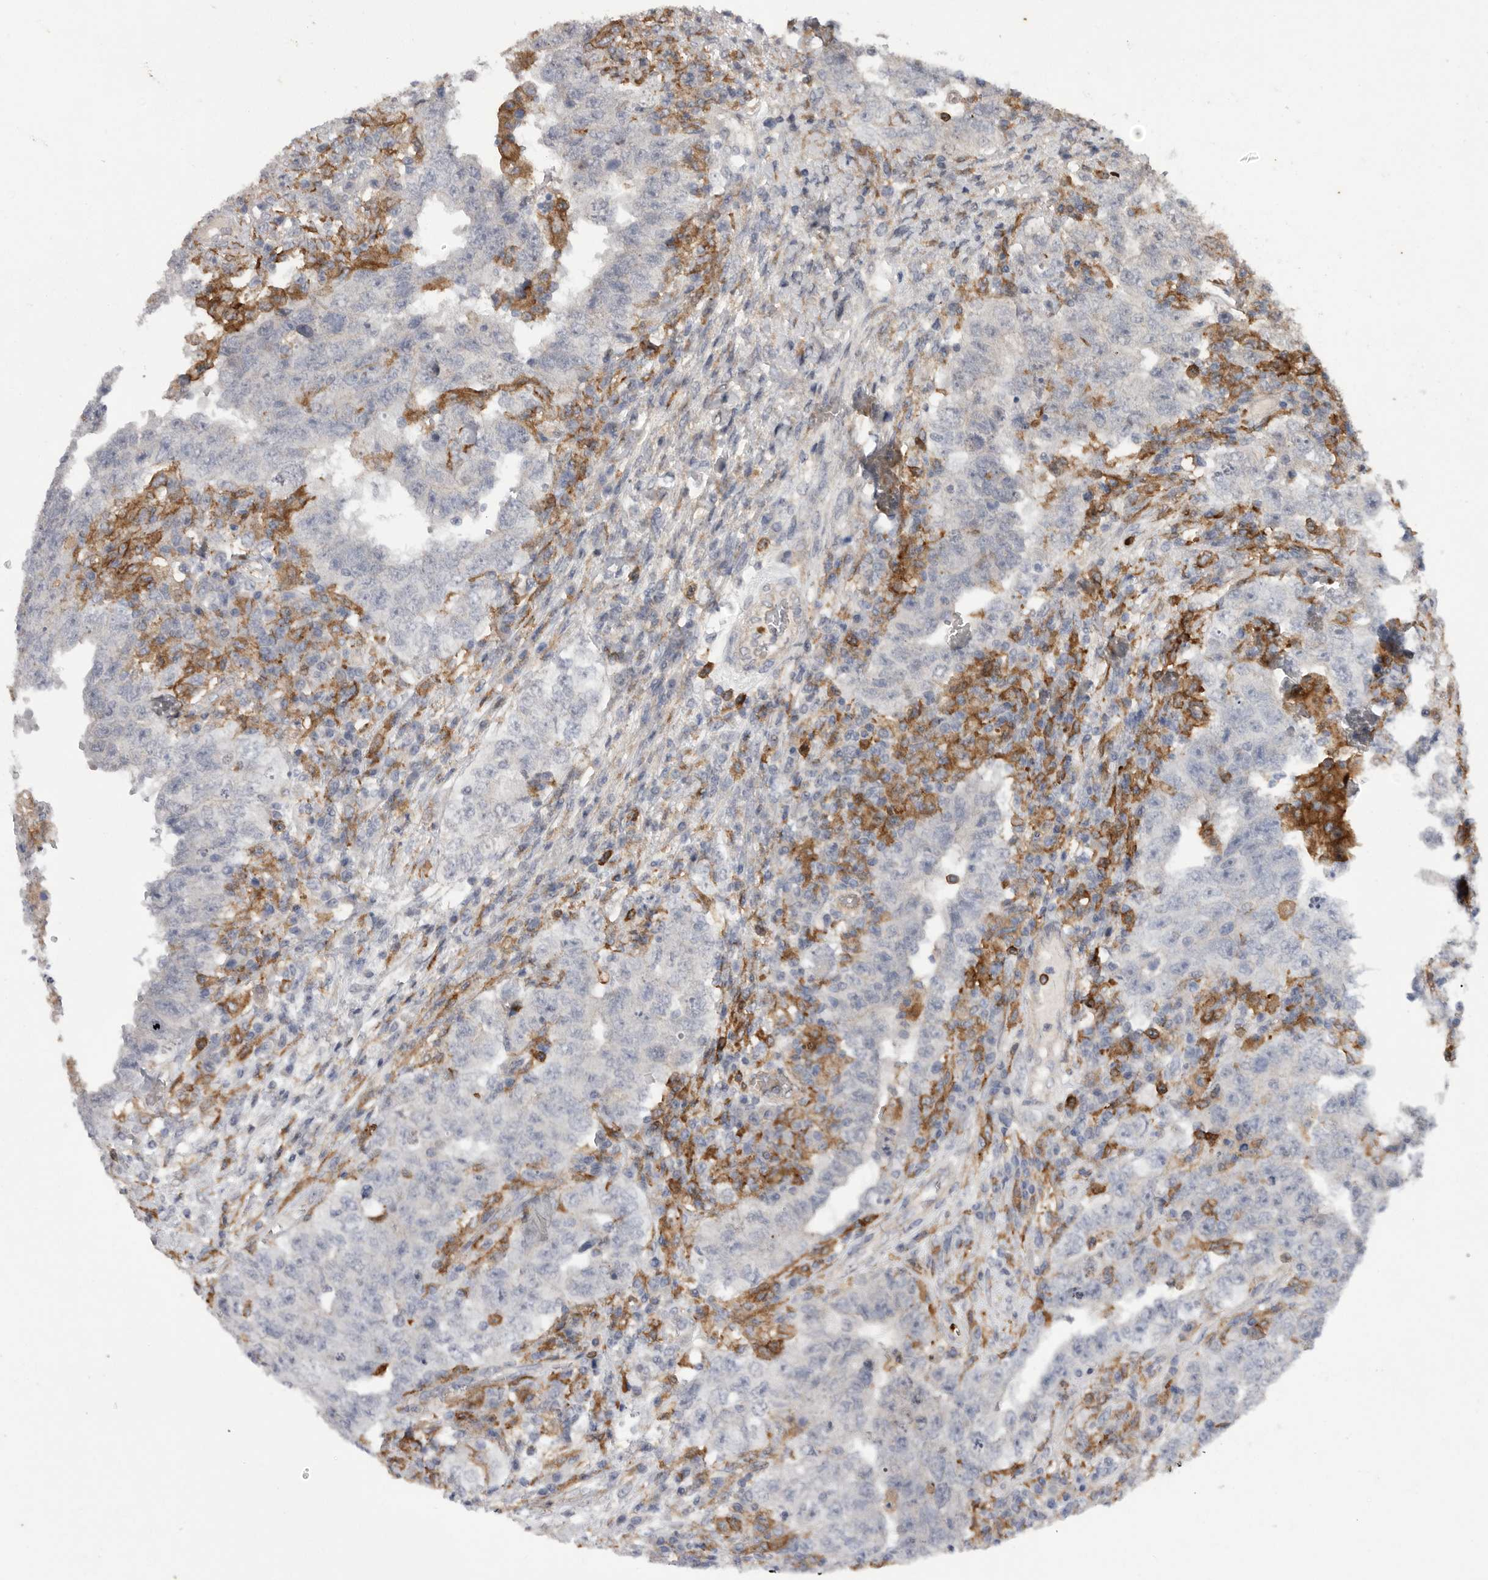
{"staining": {"intensity": "negative", "quantity": "none", "location": "none"}, "tissue": "testis cancer", "cell_type": "Tumor cells", "image_type": "cancer", "snomed": [{"axis": "morphology", "description": "Carcinoma, Embryonal, NOS"}, {"axis": "topography", "description": "Testis"}], "caption": "A high-resolution image shows immunohistochemistry staining of testis cancer (embryonal carcinoma), which displays no significant positivity in tumor cells.", "gene": "SIGLEC10", "patient": {"sex": "male", "age": 26}}